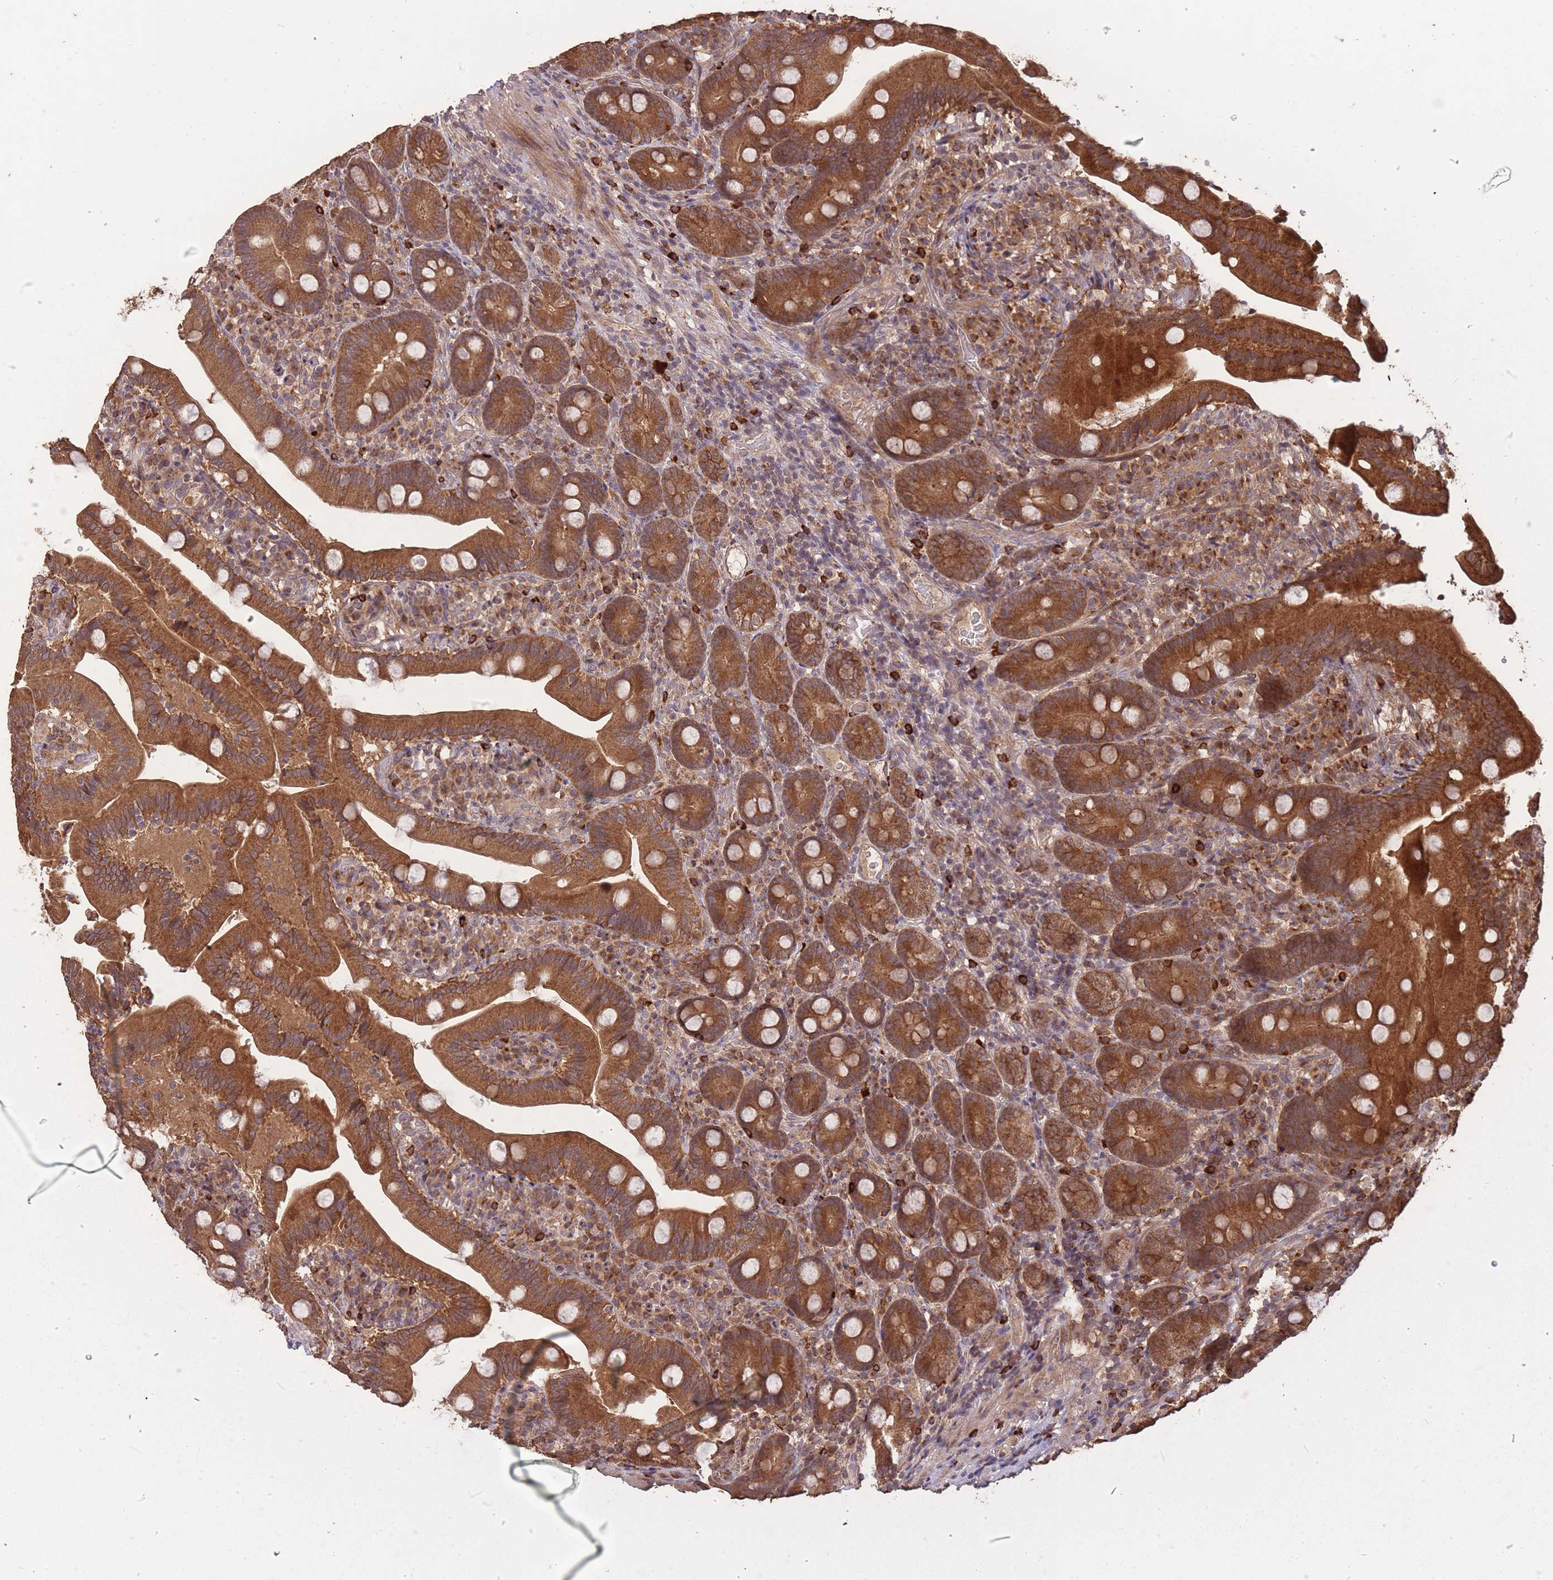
{"staining": {"intensity": "strong", "quantity": ">75%", "location": "cytoplasmic/membranous"}, "tissue": "duodenum", "cell_type": "Glandular cells", "image_type": "normal", "snomed": [{"axis": "morphology", "description": "Normal tissue, NOS"}, {"axis": "topography", "description": "Duodenum"}], "caption": "Unremarkable duodenum was stained to show a protein in brown. There is high levels of strong cytoplasmic/membranous positivity in about >75% of glandular cells.", "gene": "ERBB3", "patient": {"sex": "female", "age": 67}}